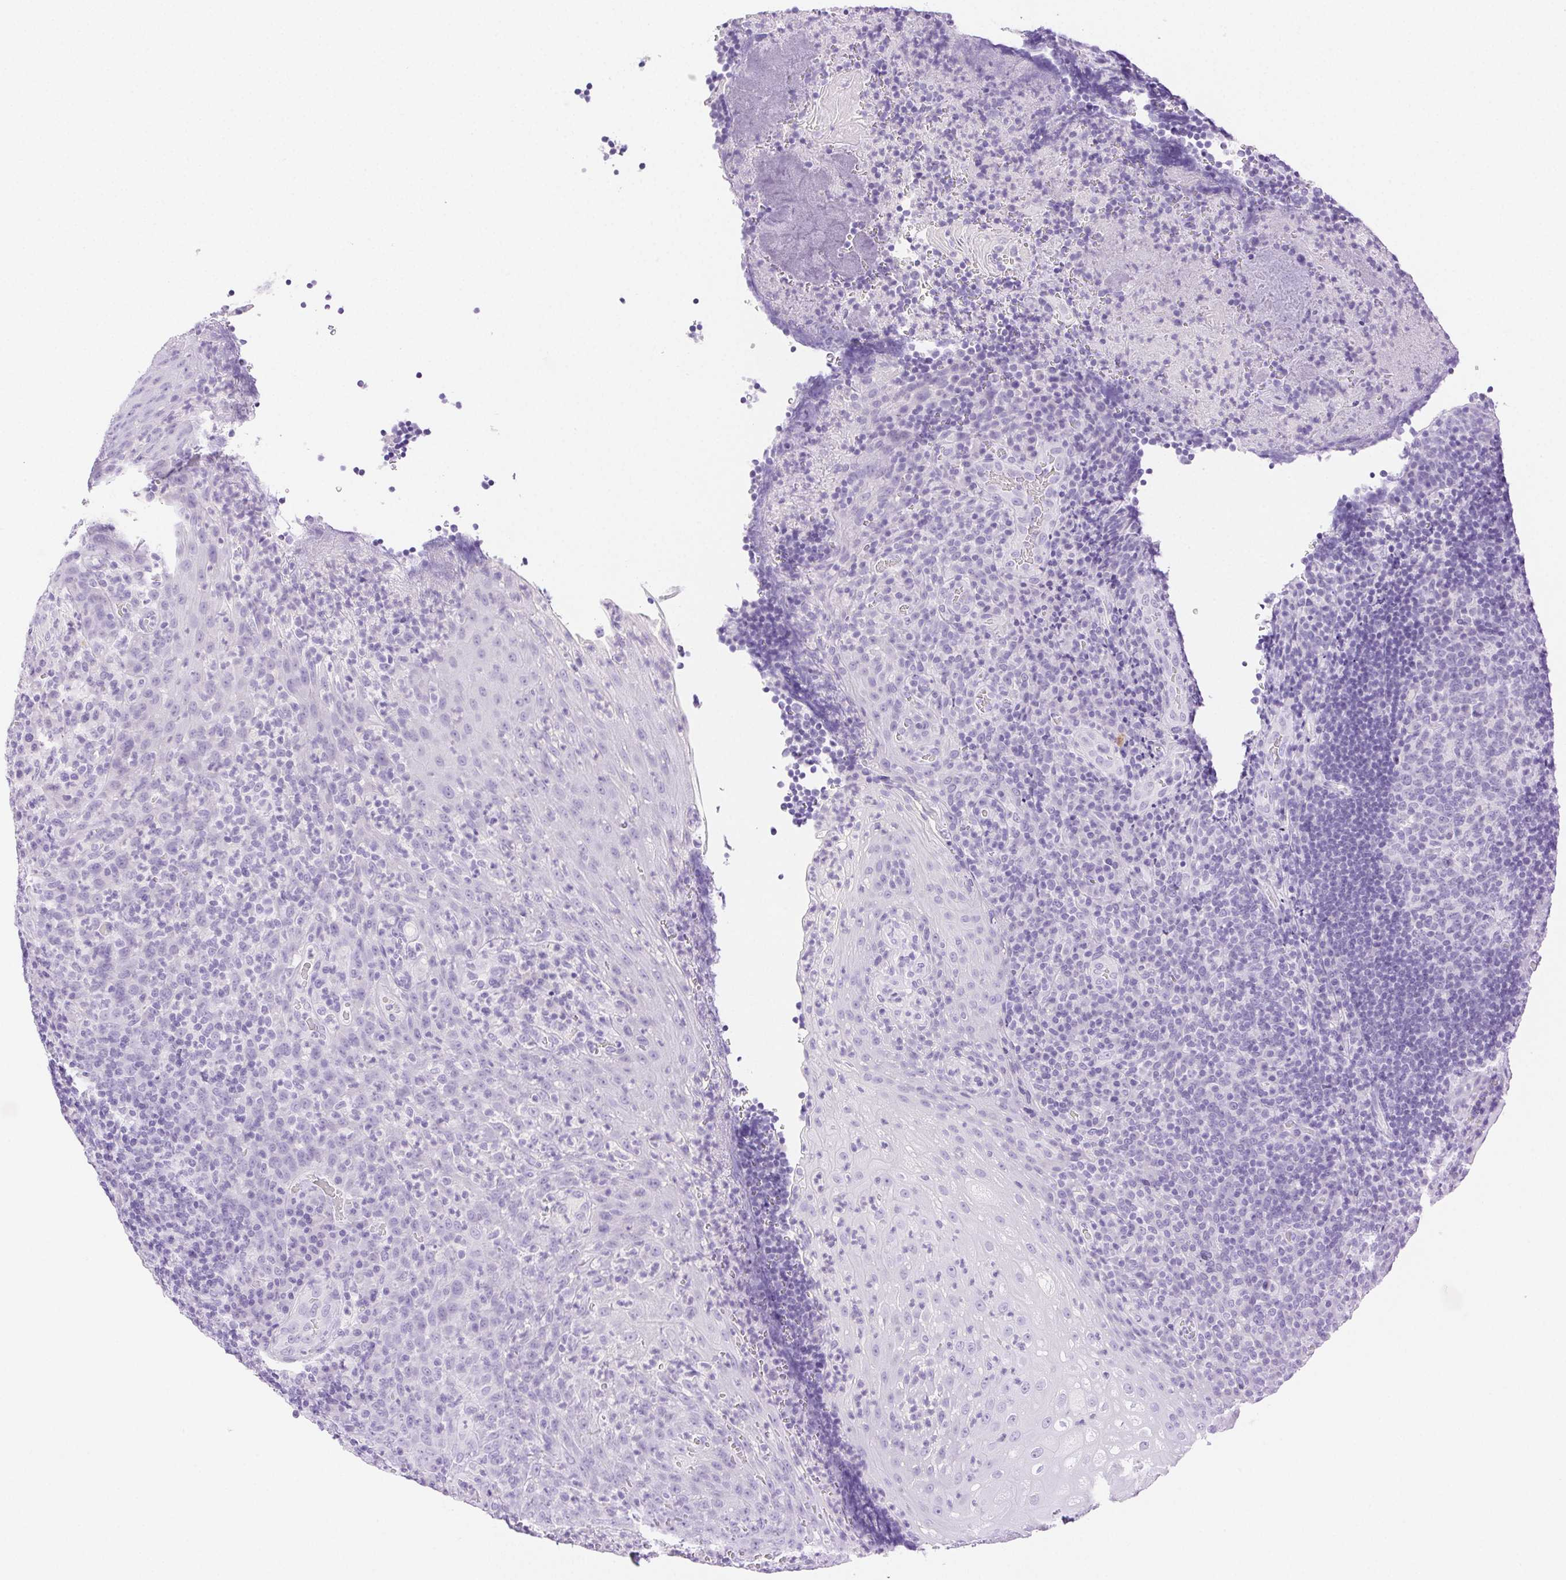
{"staining": {"intensity": "negative", "quantity": "none", "location": "none"}, "tissue": "tonsil", "cell_type": "Germinal center cells", "image_type": "normal", "snomed": [{"axis": "morphology", "description": "Normal tissue, NOS"}, {"axis": "topography", "description": "Tonsil"}], "caption": "Germinal center cells are negative for protein expression in benign human tonsil. (Brightfield microscopy of DAB IHC at high magnification).", "gene": "SPACA4", "patient": {"sex": "male", "age": 17}}